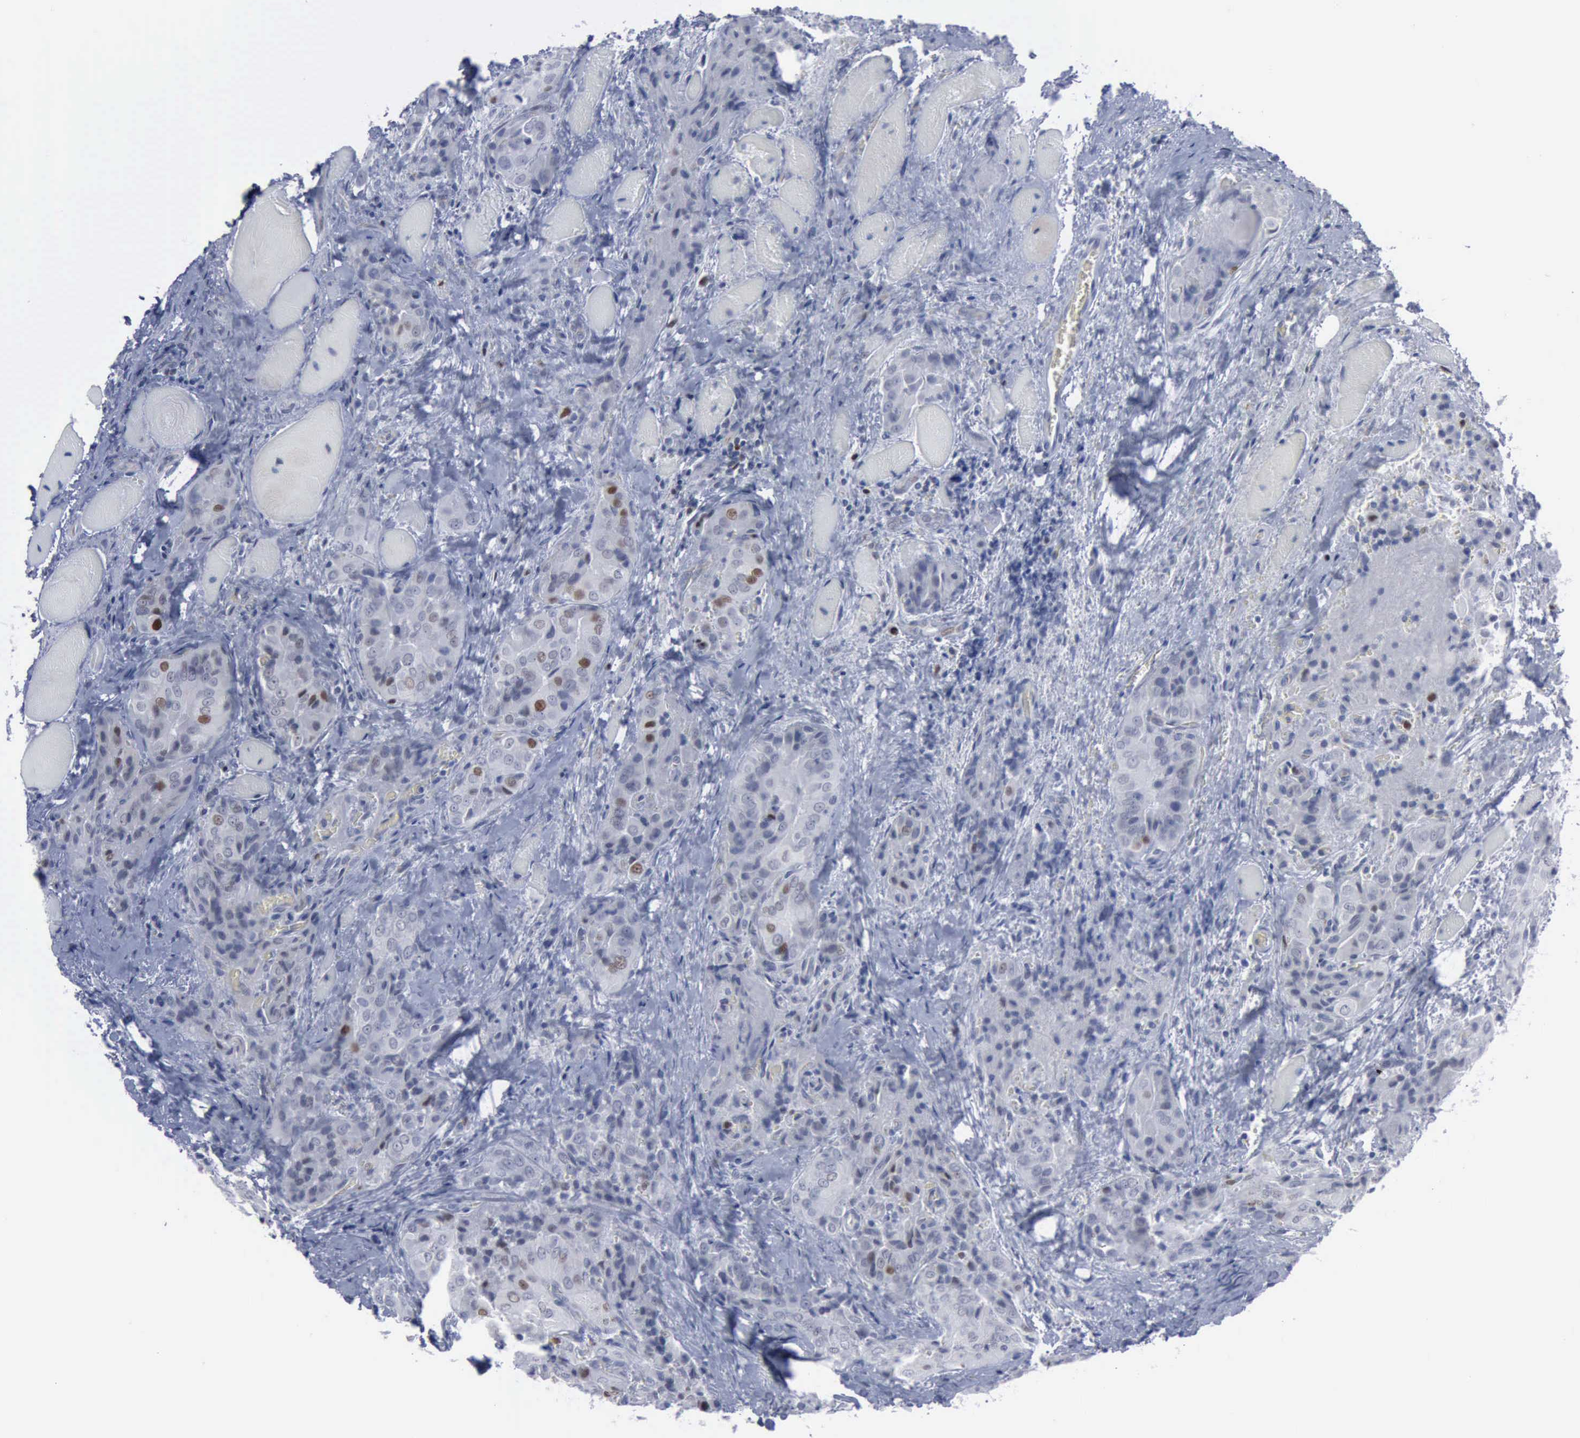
{"staining": {"intensity": "moderate", "quantity": "<25%", "location": "nuclear"}, "tissue": "thyroid cancer", "cell_type": "Tumor cells", "image_type": "cancer", "snomed": [{"axis": "morphology", "description": "Papillary adenocarcinoma, NOS"}, {"axis": "topography", "description": "Thyroid gland"}], "caption": "Tumor cells reveal low levels of moderate nuclear expression in about <25% of cells in thyroid cancer. The staining was performed using DAB (3,3'-diaminobenzidine) to visualize the protein expression in brown, while the nuclei were stained in blue with hematoxylin (Magnification: 20x).", "gene": "MCM5", "patient": {"sex": "female", "age": 71}}